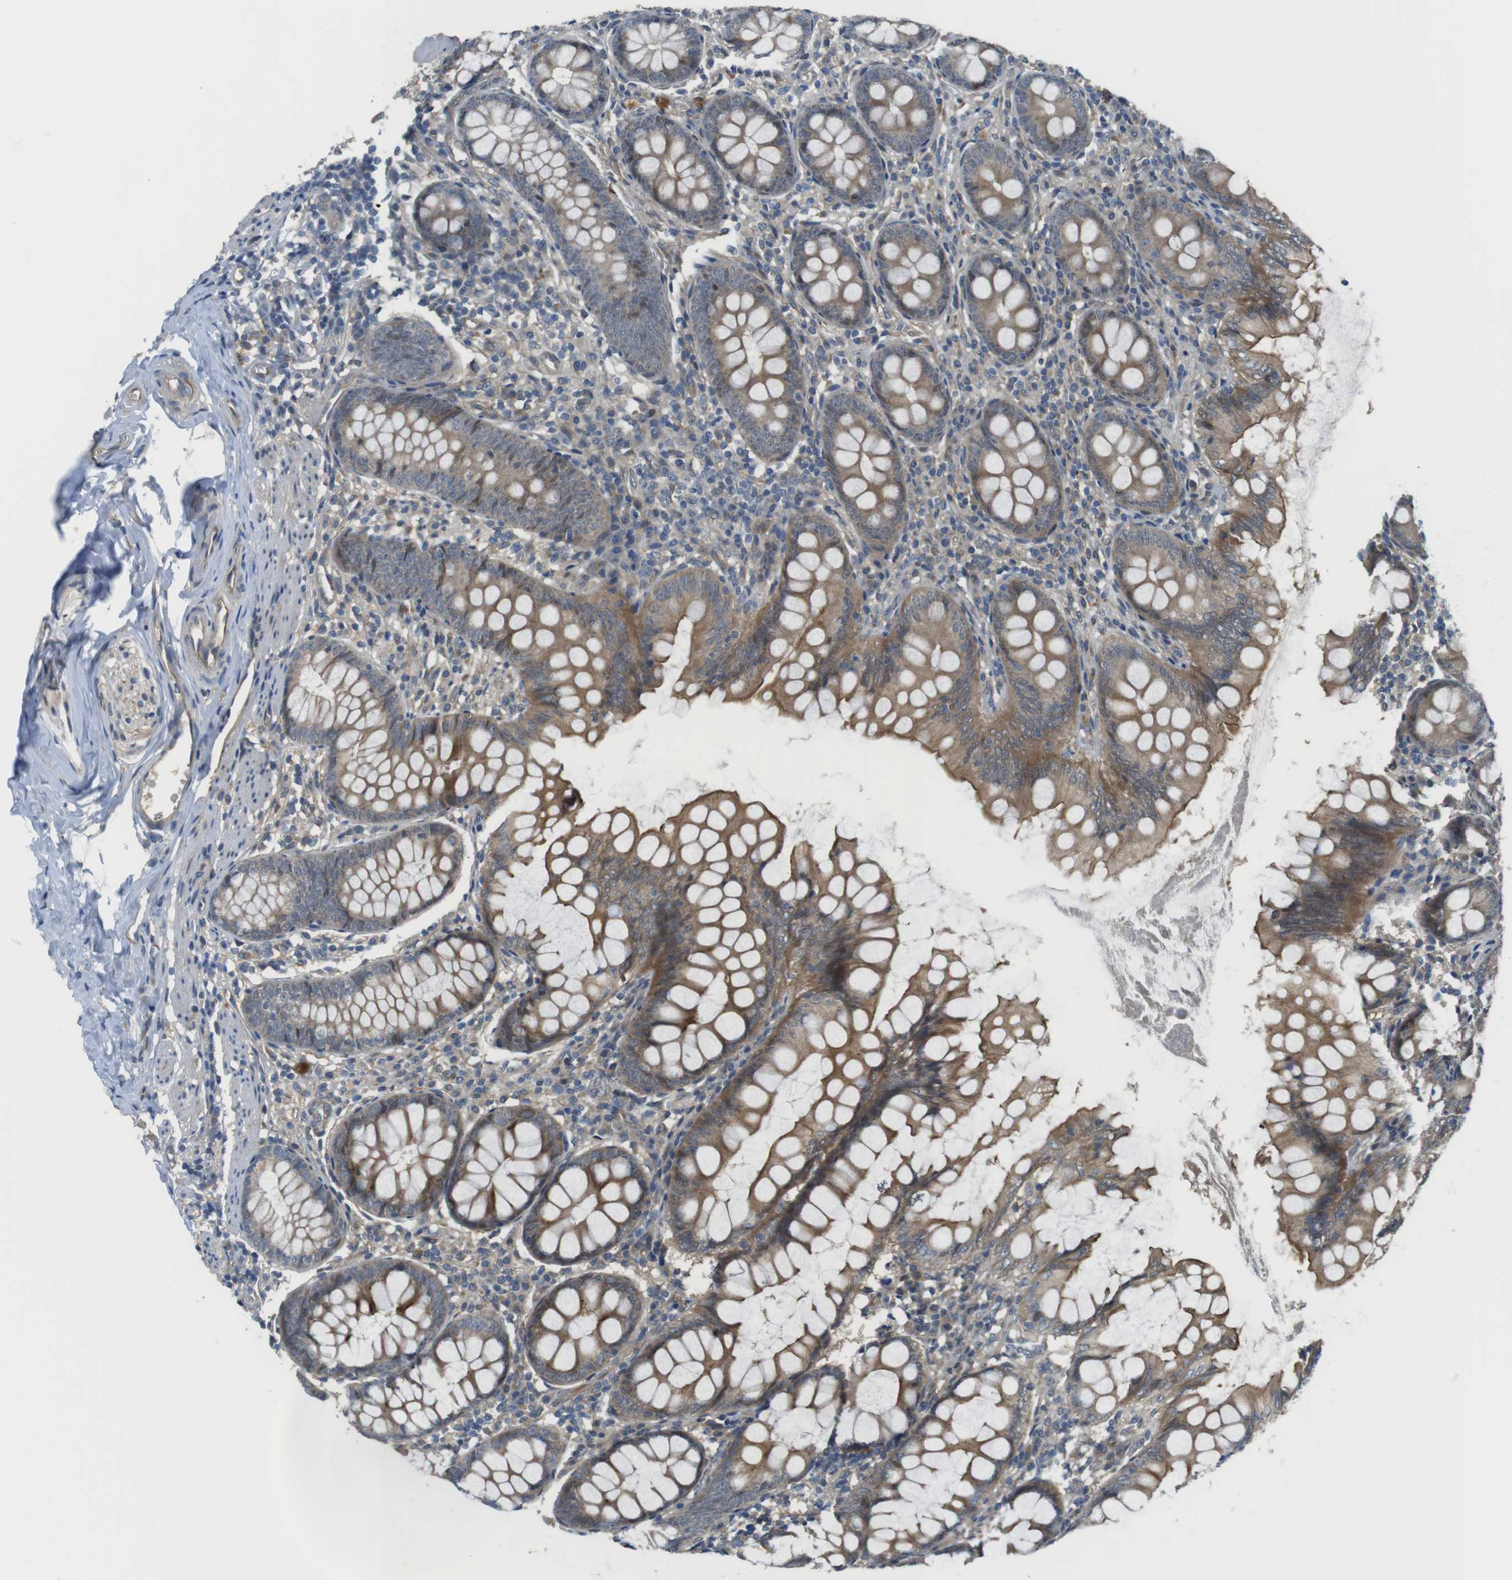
{"staining": {"intensity": "moderate", "quantity": ">75%", "location": "cytoplasmic/membranous"}, "tissue": "appendix", "cell_type": "Glandular cells", "image_type": "normal", "snomed": [{"axis": "morphology", "description": "Normal tissue, NOS"}, {"axis": "topography", "description": "Appendix"}], "caption": "Protein staining demonstrates moderate cytoplasmic/membranous positivity in approximately >75% of glandular cells in normal appendix.", "gene": "ABHD15", "patient": {"sex": "female", "age": 77}}